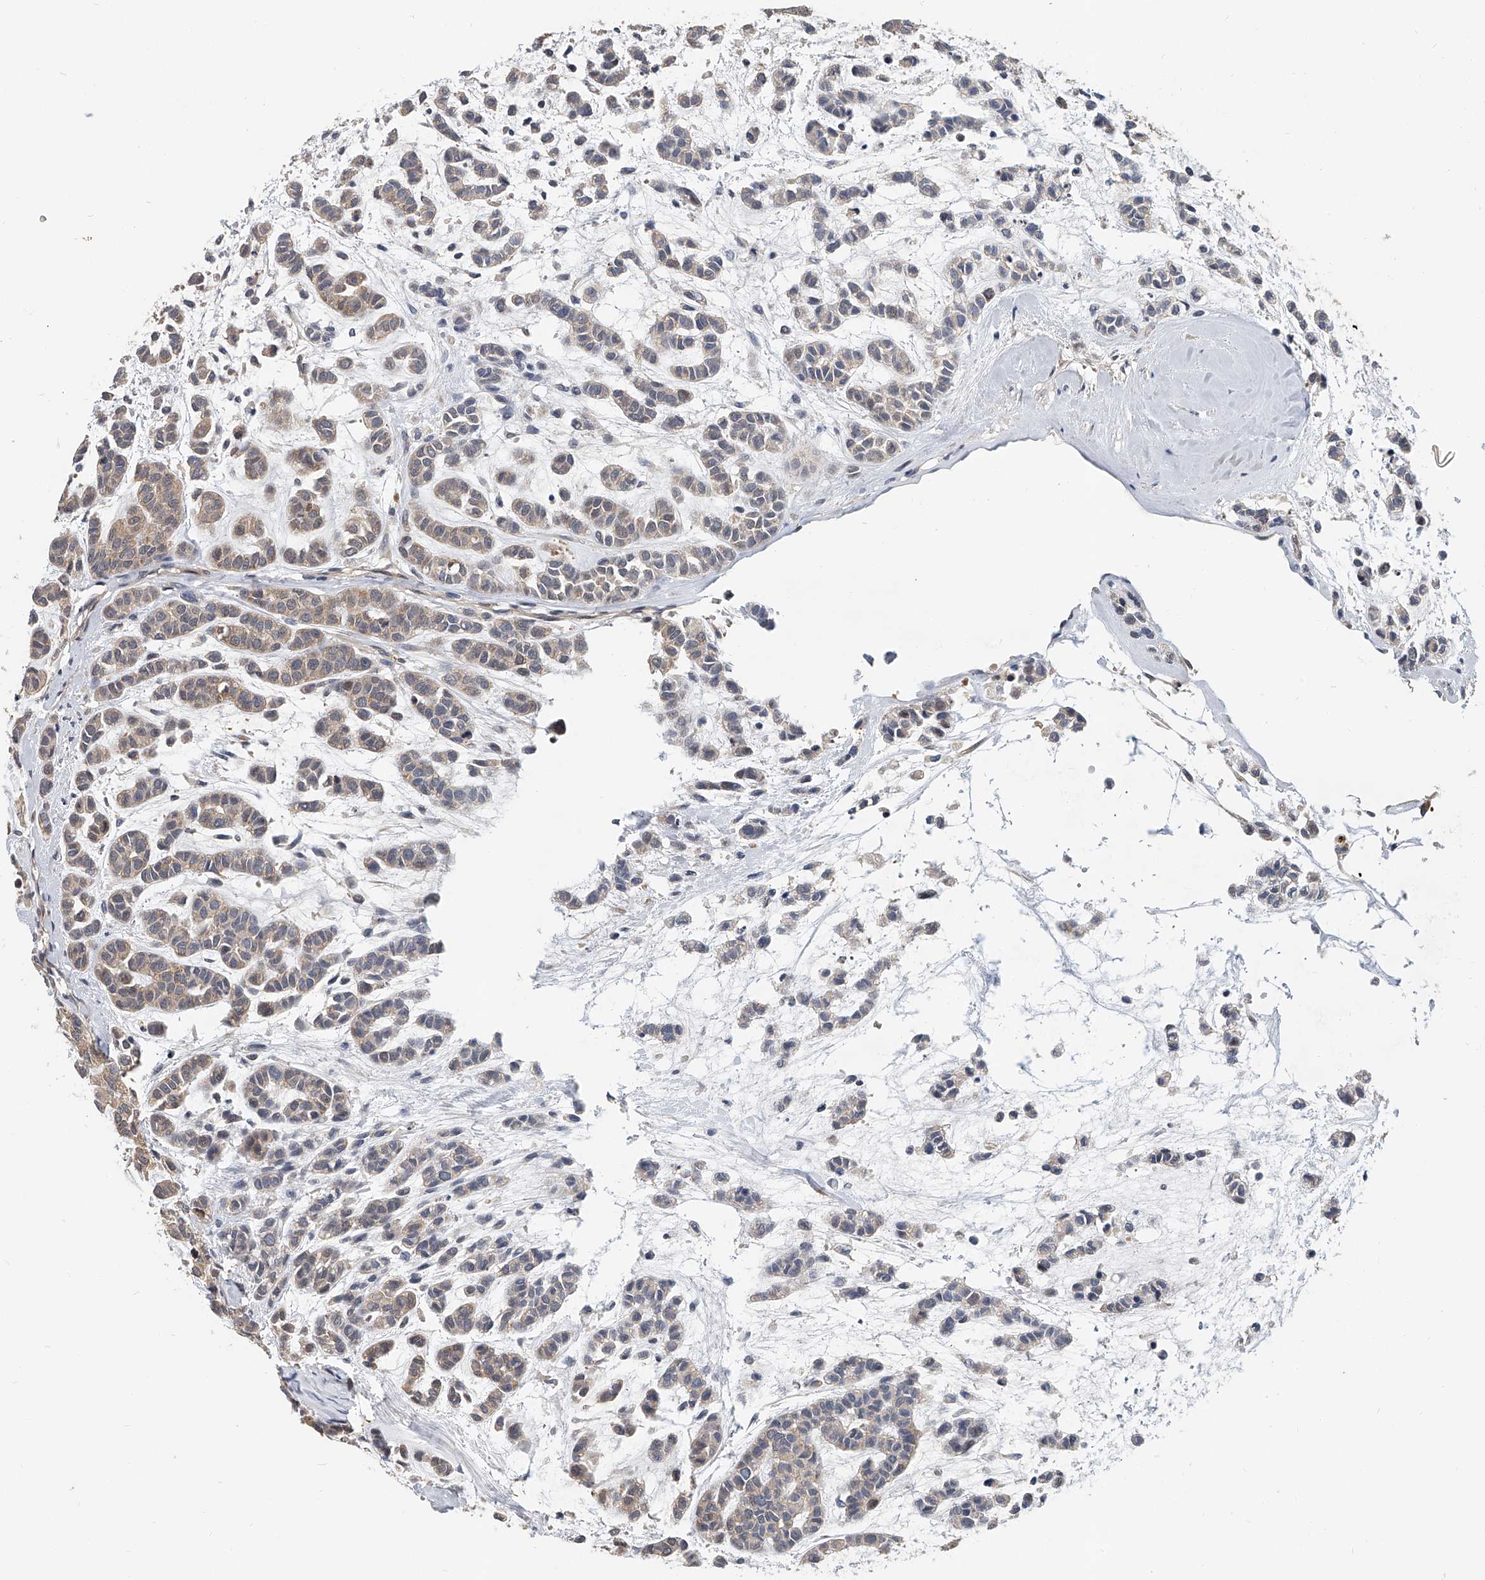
{"staining": {"intensity": "weak", "quantity": "25%-75%", "location": "cytoplasmic/membranous"}, "tissue": "head and neck cancer", "cell_type": "Tumor cells", "image_type": "cancer", "snomed": [{"axis": "morphology", "description": "Adenocarcinoma, NOS"}, {"axis": "morphology", "description": "Adenoma, NOS"}, {"axis": "topography", "description": "Head-Neck"}], "caption": "Human head and neck cancer stained for a protein (brown) demonstrates weak cytoplasmic/membranous positive positivity in approximately 25%-75% of tumor cells.", "gene": "CD200", "patient": {"sex": "female", "age": 55}}